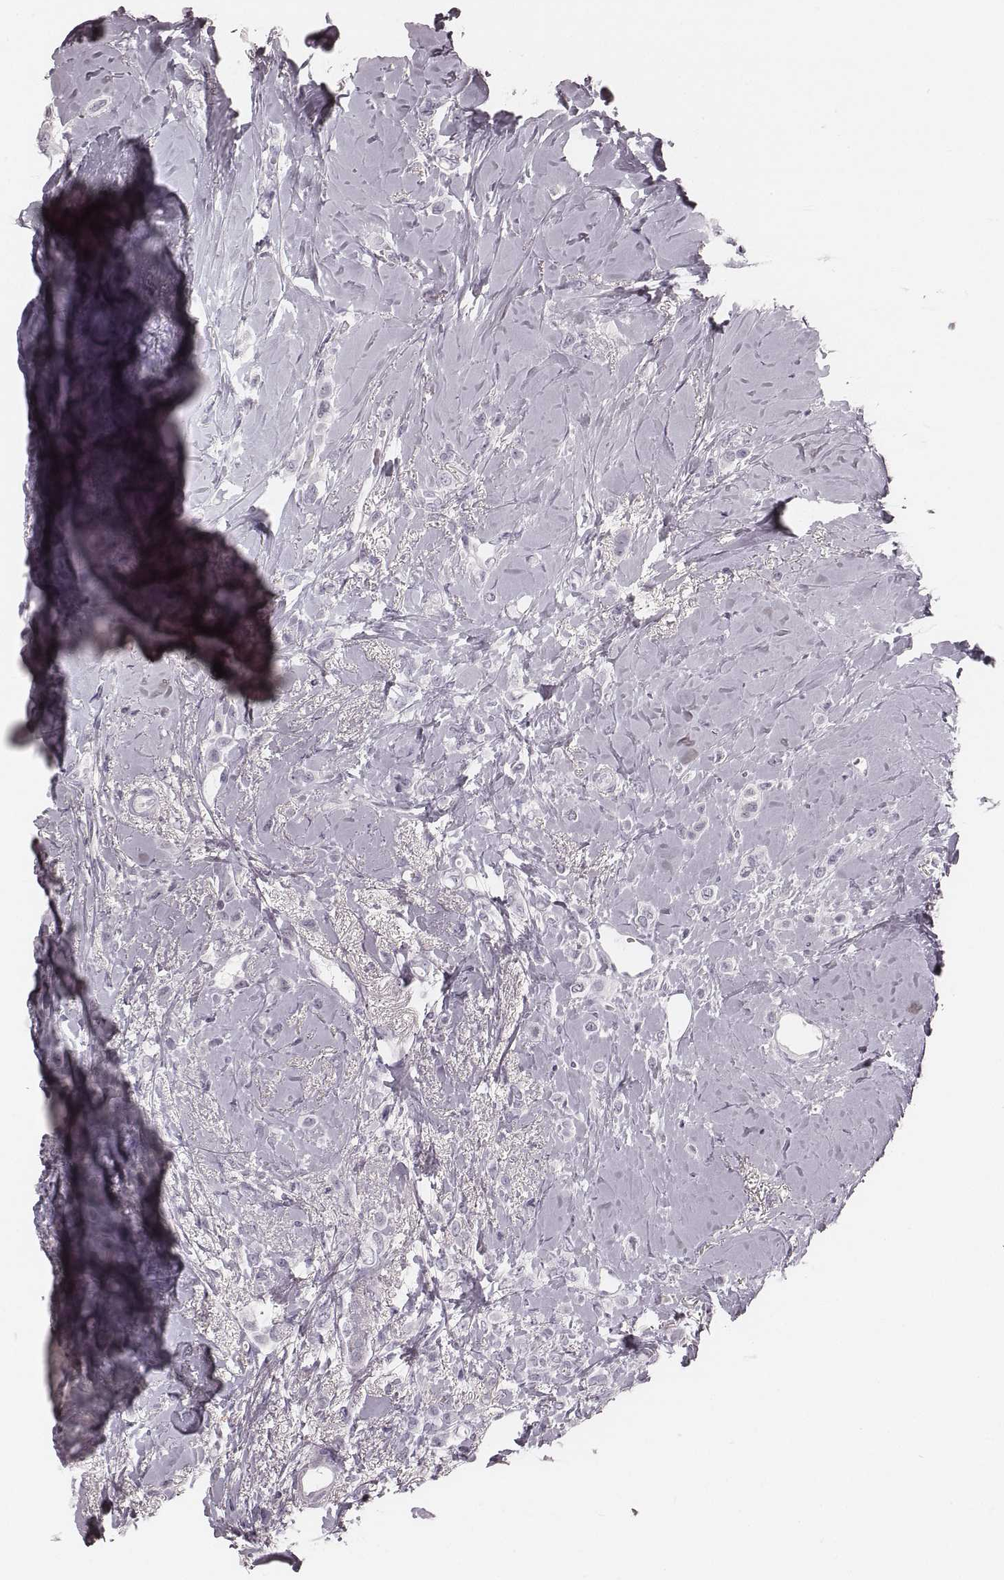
{"staining": {"intensity": "negative", "quantity": "none", "location": "none"}, "tissue": "breast cancer", "cell_type": "Tumor cells", "image_type": "cancer", "snomed": [{"axis": "morphology", "description": "Lobular carcinoma"}, {"axis": "topography", "description": "Breast"}], "caption": "Immunohistochemistry histopathology image of neoplastic tissue: human breast lobular carcinoma stained with DAB reveals no significant protein staining in tumor cells.", "gene": "ZNF365", "patient": {"sex": "female", "age": 66}}